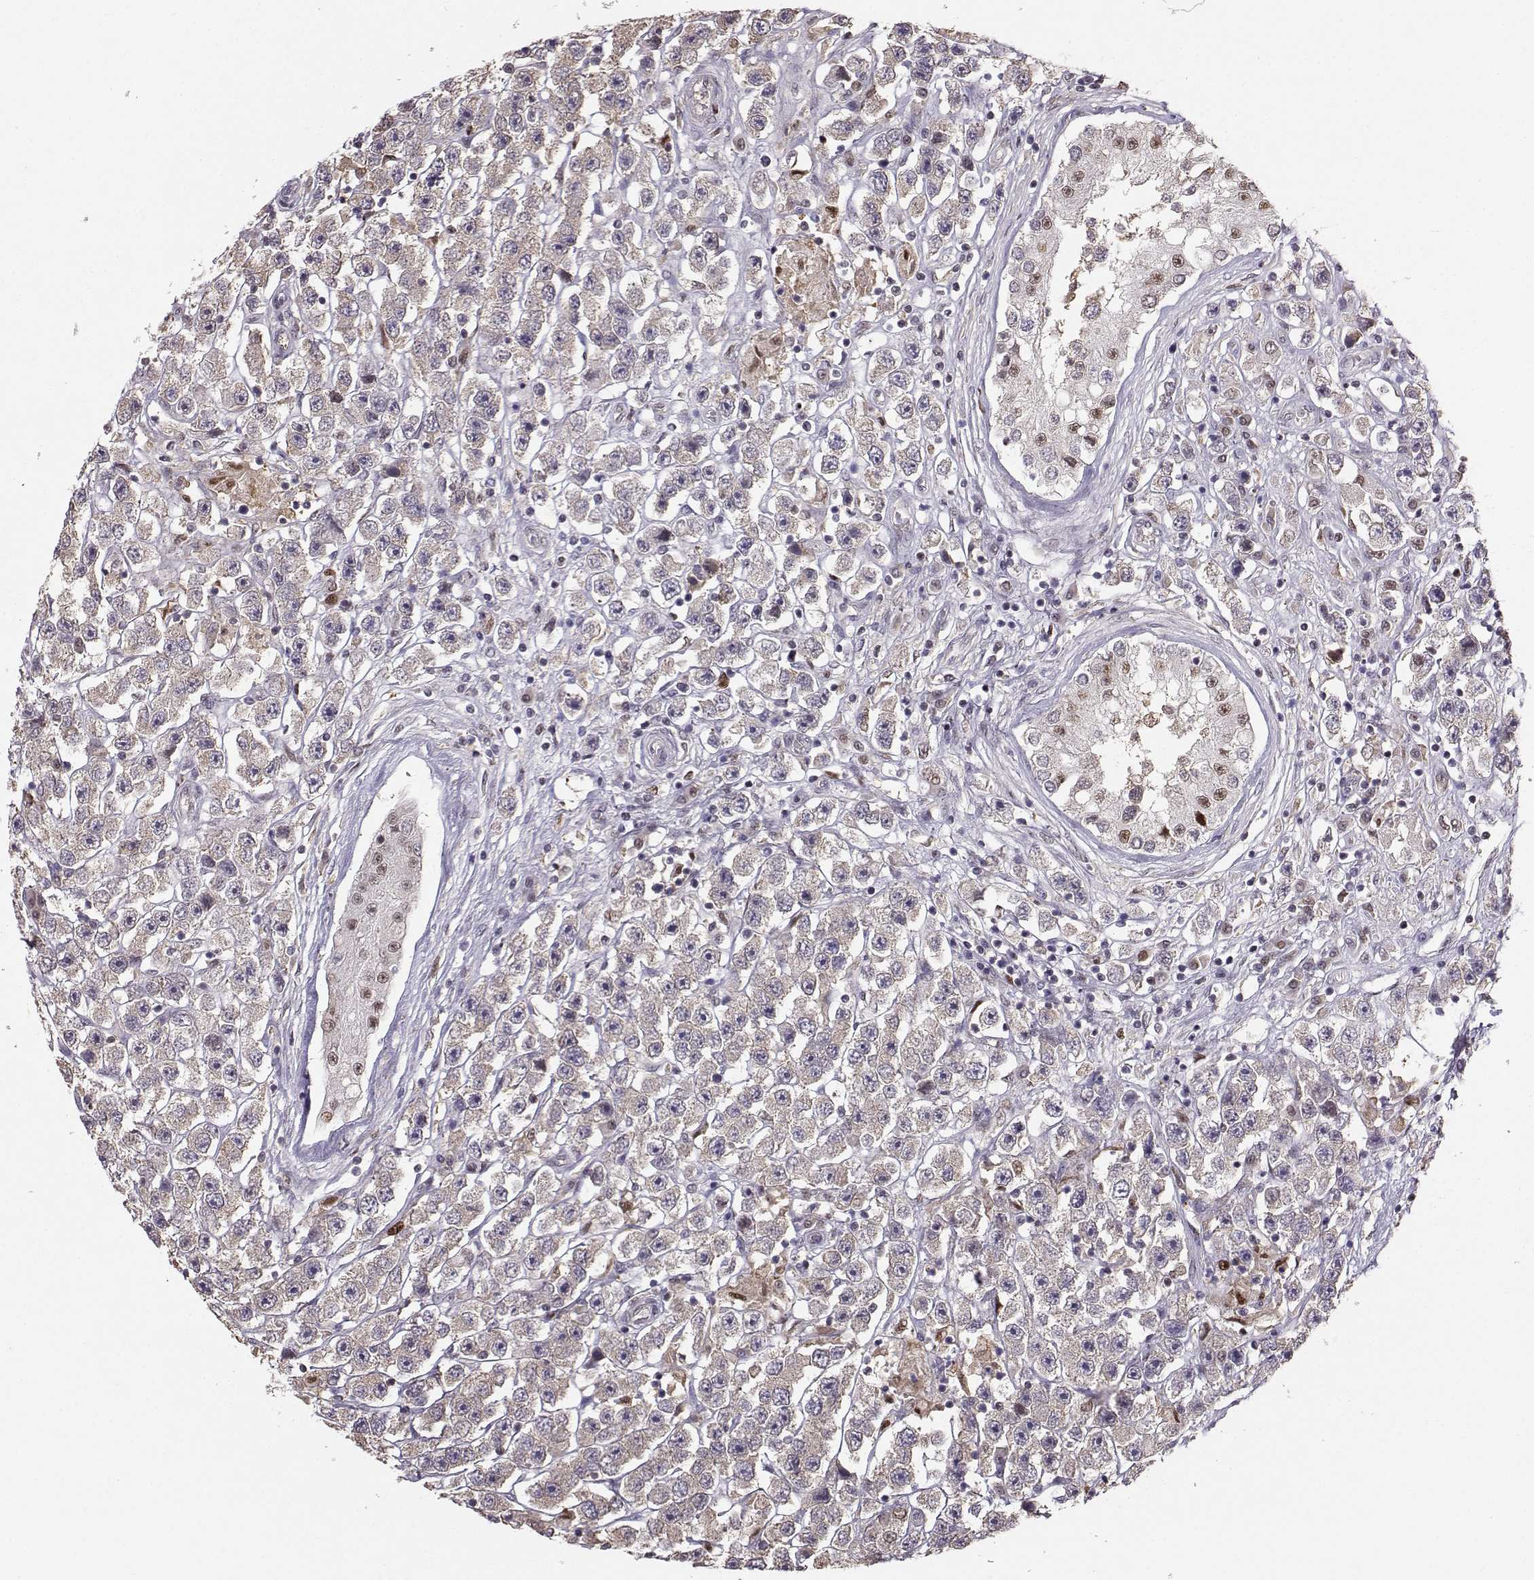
{"staining": {"intensity": "weak", "quantity": "<25%", "location": "nuclear"}, "tissue": "testis cancer", "cell_type": "Tumor cells", "image_type": "cancer", "snomed": [{"axis": "morphology", "description": "Seminoma, NOS"}, {"axis": "topography", "description": "Testis"}], "caption": "Immunohistochemistry (IHC) histopathology image of neoplastic tissue: testis cancer stained with DAB demonstrates no significant protein expression in tumor cells. (DAB immunohistochemistry (IHC) visualized using brightfield microscopy, high magnification).", "gene": "PKP2", "patient": {"sex": "male", "age": 45}}